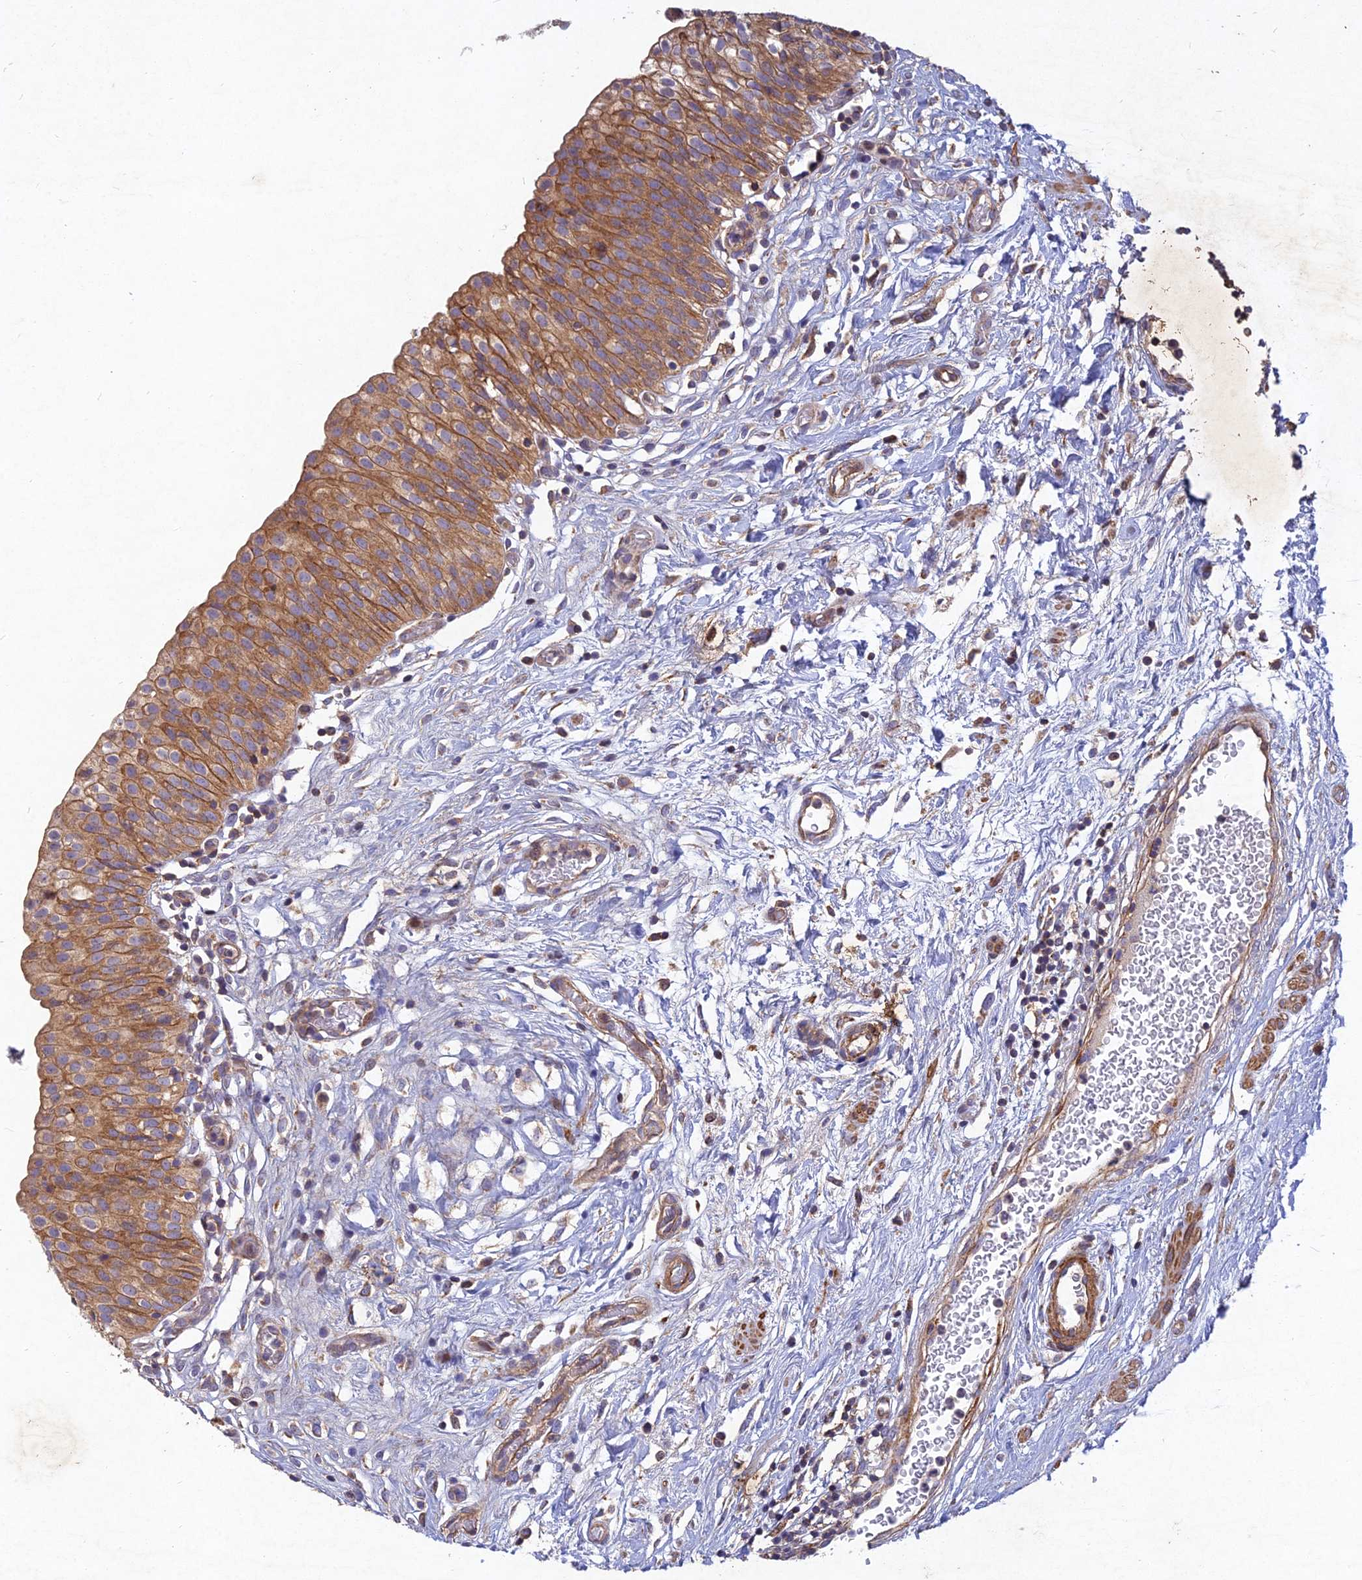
{"staining": {"intensity": "moderate", "quantity": ">75%", "location": "cytoplasmic/membranous"}, "tissue": "urinary bladder", "cell_type": "Urothelial cells", "image_type": "normal", "snomed": [{"axis": "morphology", "description": "Normal tissue, NOS"}, {"axis": "topography", "description": "Urinary bladder"}], "caption": "This micrograph reveals immunohistochemistry staining of normal urinary bladder, with medium moderate cytoplasmic/membranous positivity in about >75% of urothelial cells.", "gene": "RELCH", "patient": {"sex": "male", "age": 55}}